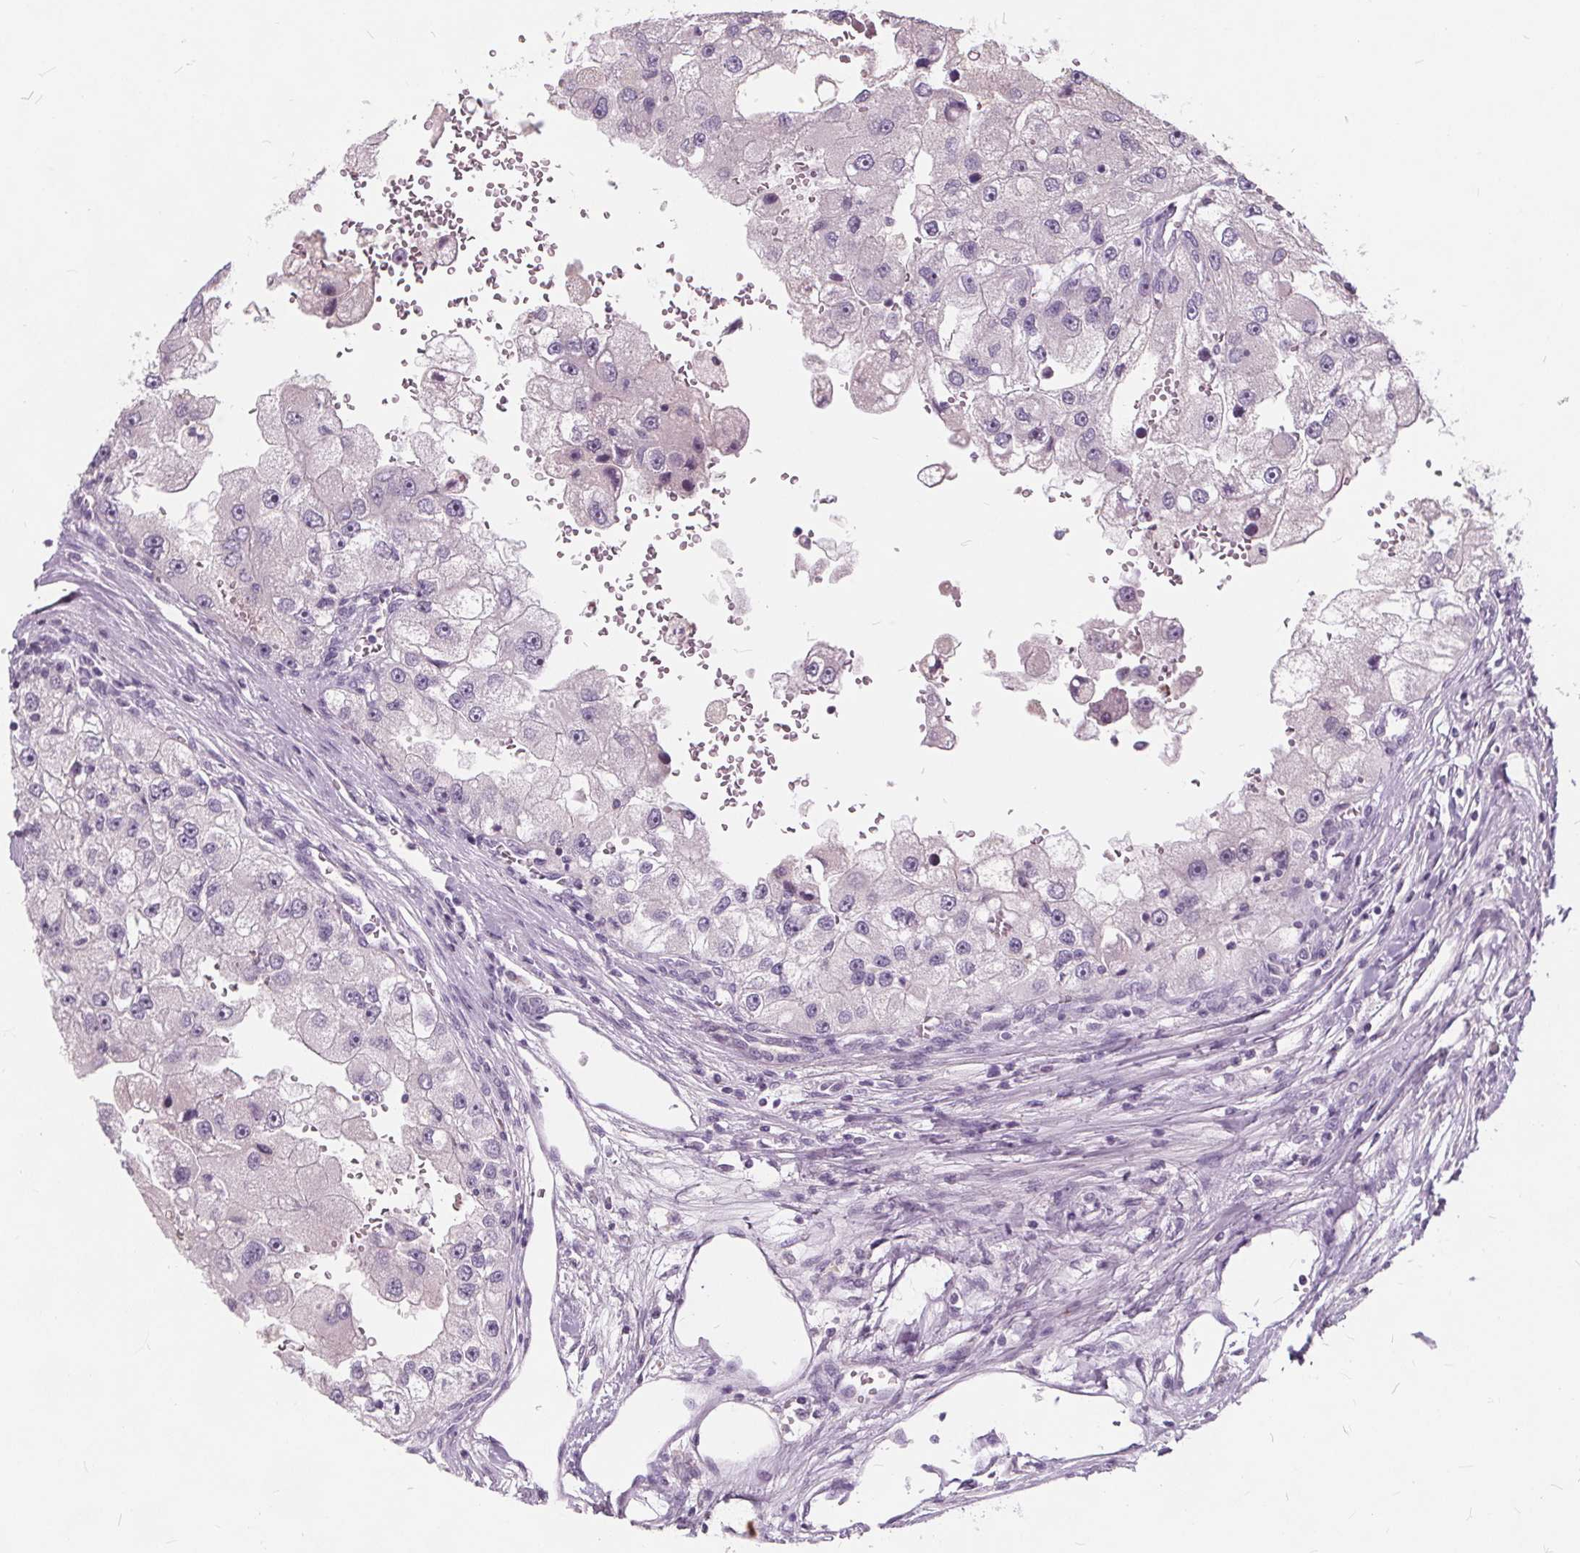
{"staining": {"intensity": "negative", "quantity": "none", "location": "none"}, "tissue": "renal cancer", "cell_type": "Tumor cells", "image_type": "cancer", "snomed": [{"axis": "morphology", "description": "Adenocarcinoma, NOS"}, {"axis": "topography", "description": "Kidney"}], "caption": "IHC image of neoplastic tissue: renal cancer (adenocarcinoma) stained with DAB (3,3'-diaminobenzidine) reveals no significant protein expression in tumor cells.", "gene": "PLA2G2E", "patient": {"sex": "male", "age": 63}}